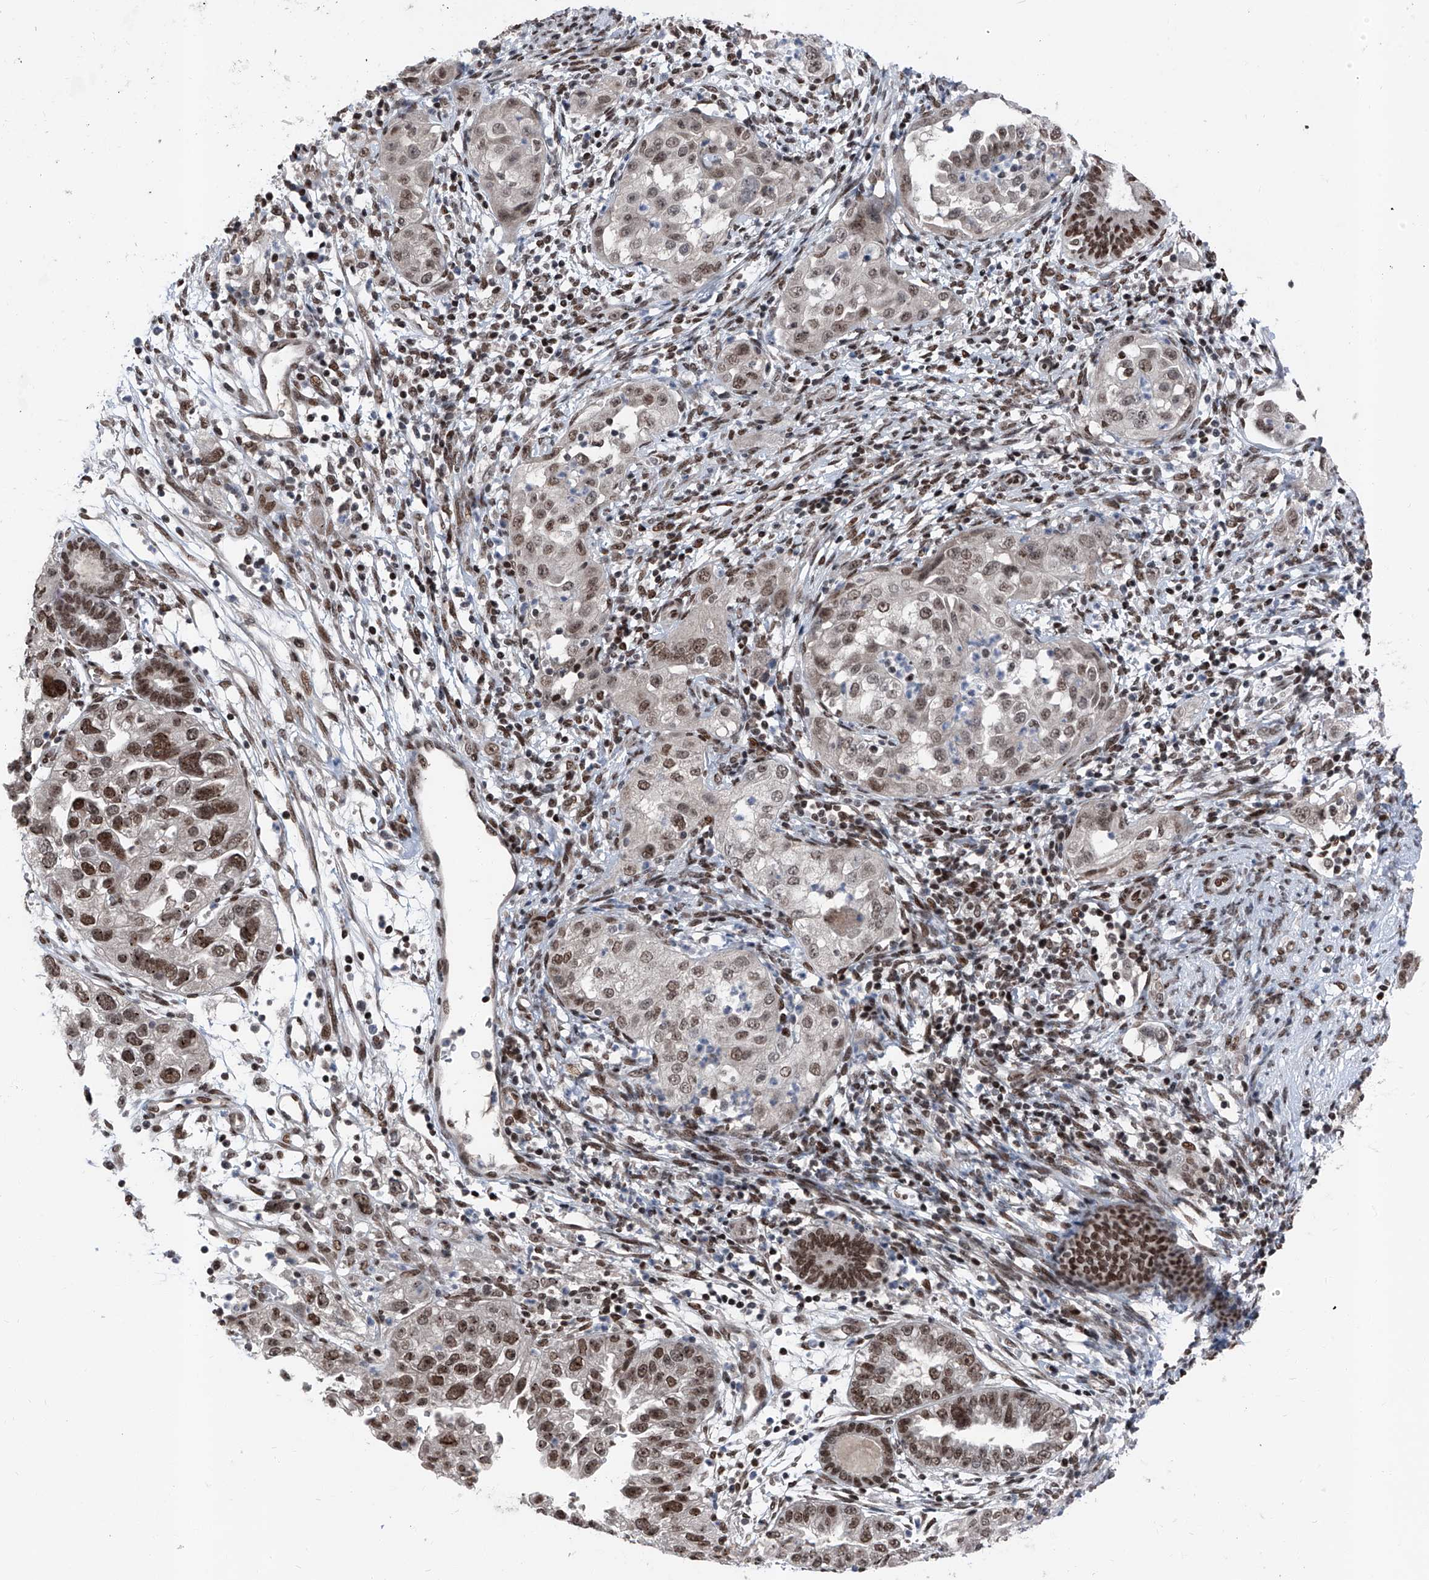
{"staining": {"intensity": "moderate", "quantity": "25%-75%", "location": "nuclear"}, "tissue": "endometrial cancer", "cell_type": "Tumor cells", "image_type": "cancer", "snomed": [{"axis": "morphology", "description": "Adenocarcinoma, NOS"}, {"axis": "topography", "description": "Endometrium"}], "caption": "Endometrial adenocarcinoma was stained to show a protein in brown. There is medium levels of moderate nuclear expression in about 25%-75% of tumor cells. (Stains: DAB in brown, nuclei in blue, Microscopy: brightfield microscopy at high magnification).", "gene": "BMI1", "patient": {"sex": "female", "age": 85}}